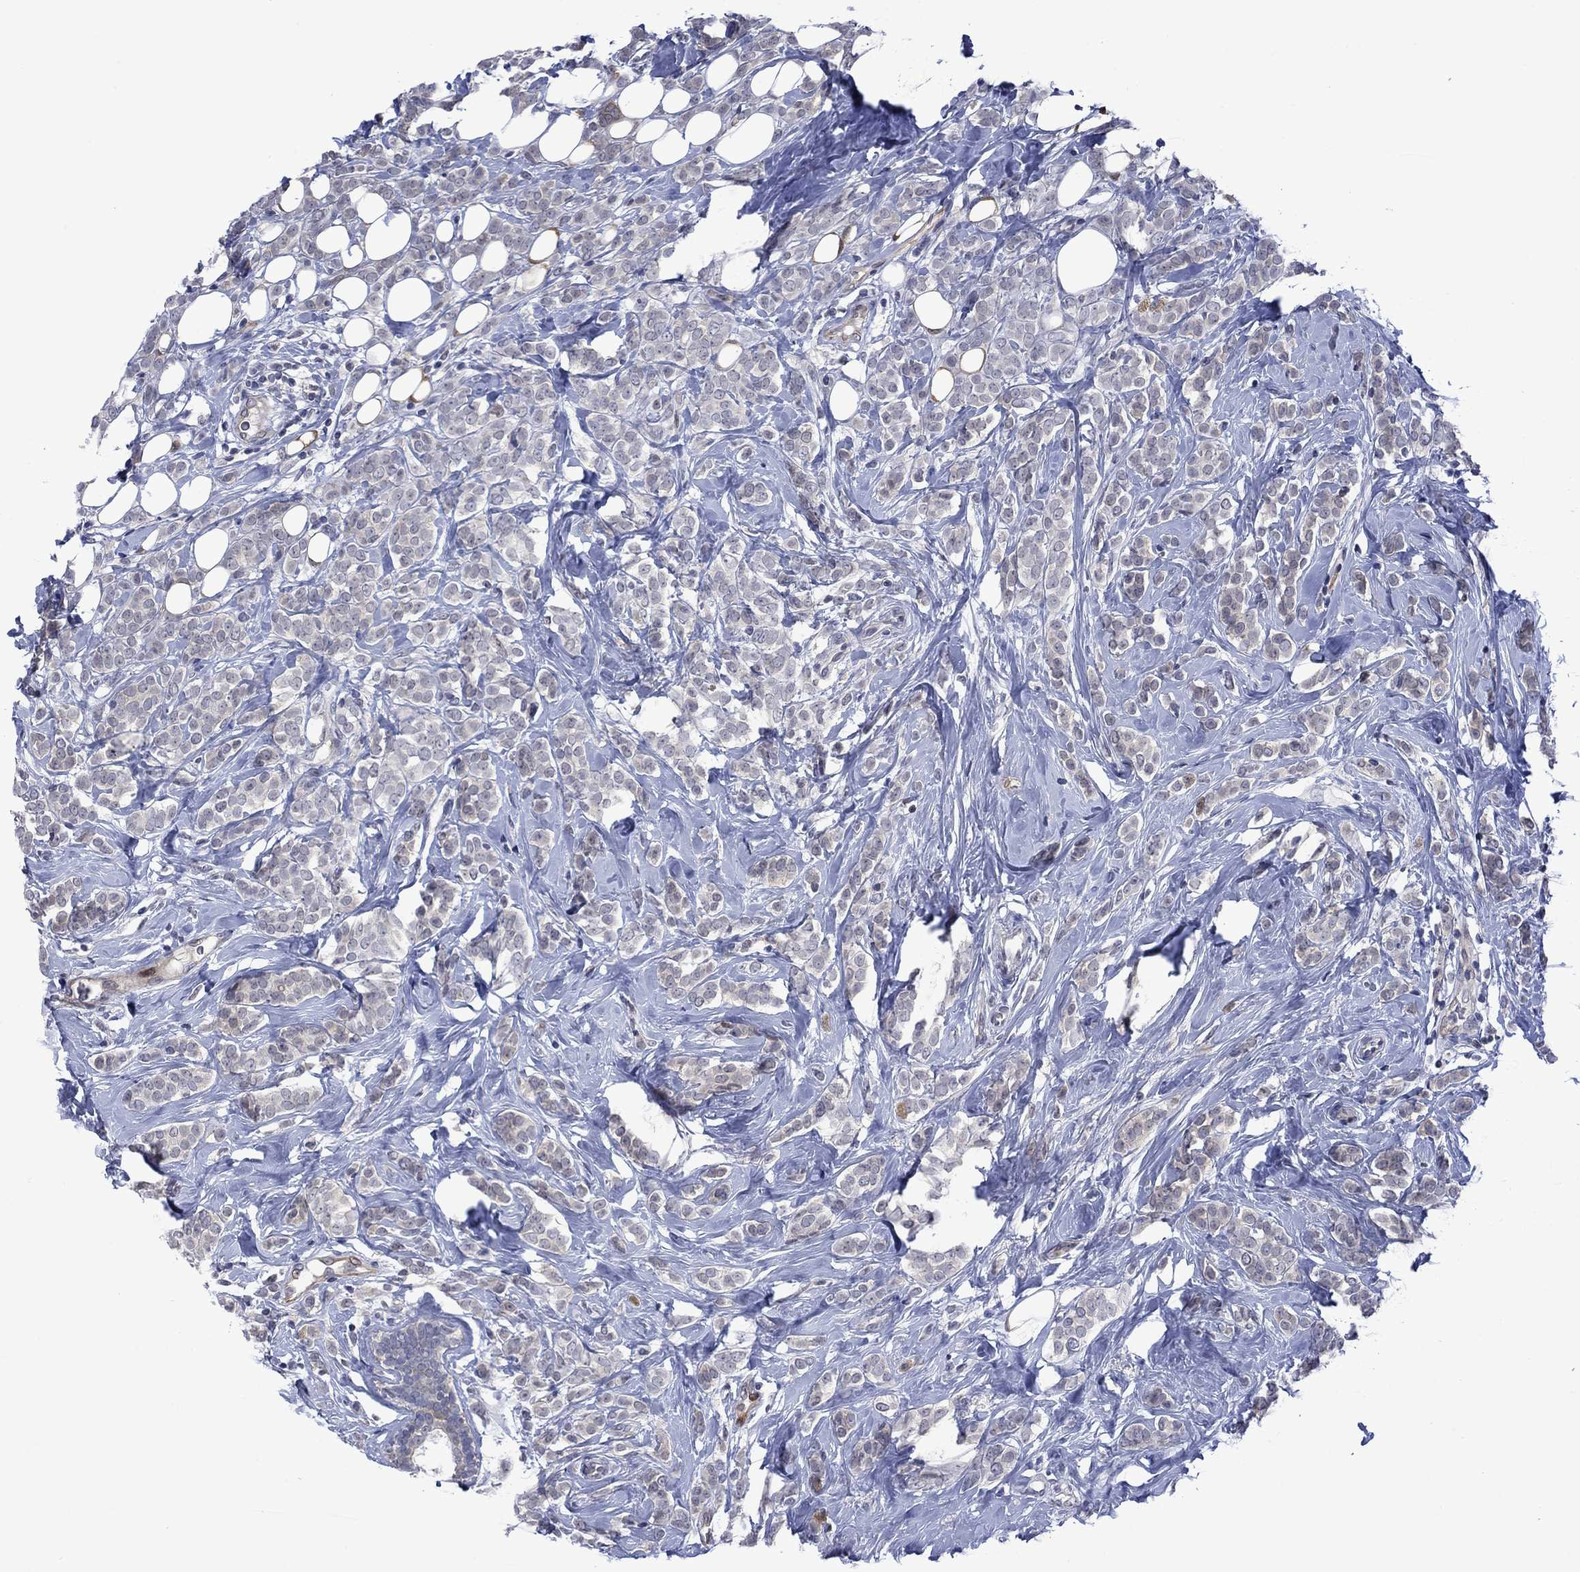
{"staining": {"intensity": "negative", "quantity": "none", "location": "none"}, "tissue": "breast cancer", "cell_type": "Tumor cells", "image_type": "cancer", "snomed": [{"axis": "morphology", "description": "Lobular carcinoma"}, {"axis": "topography", "description": "Breast"}], "caption": "Immunohistochemistry histopathology image of neoplastic tissue: human breast lobular carcinoma stained with DAB (3,3'-diaminobenzidine) shows no significant protein staining in tumor cells.", "gene": "AGL", "patient": {"sex": "female", "age": 49}}